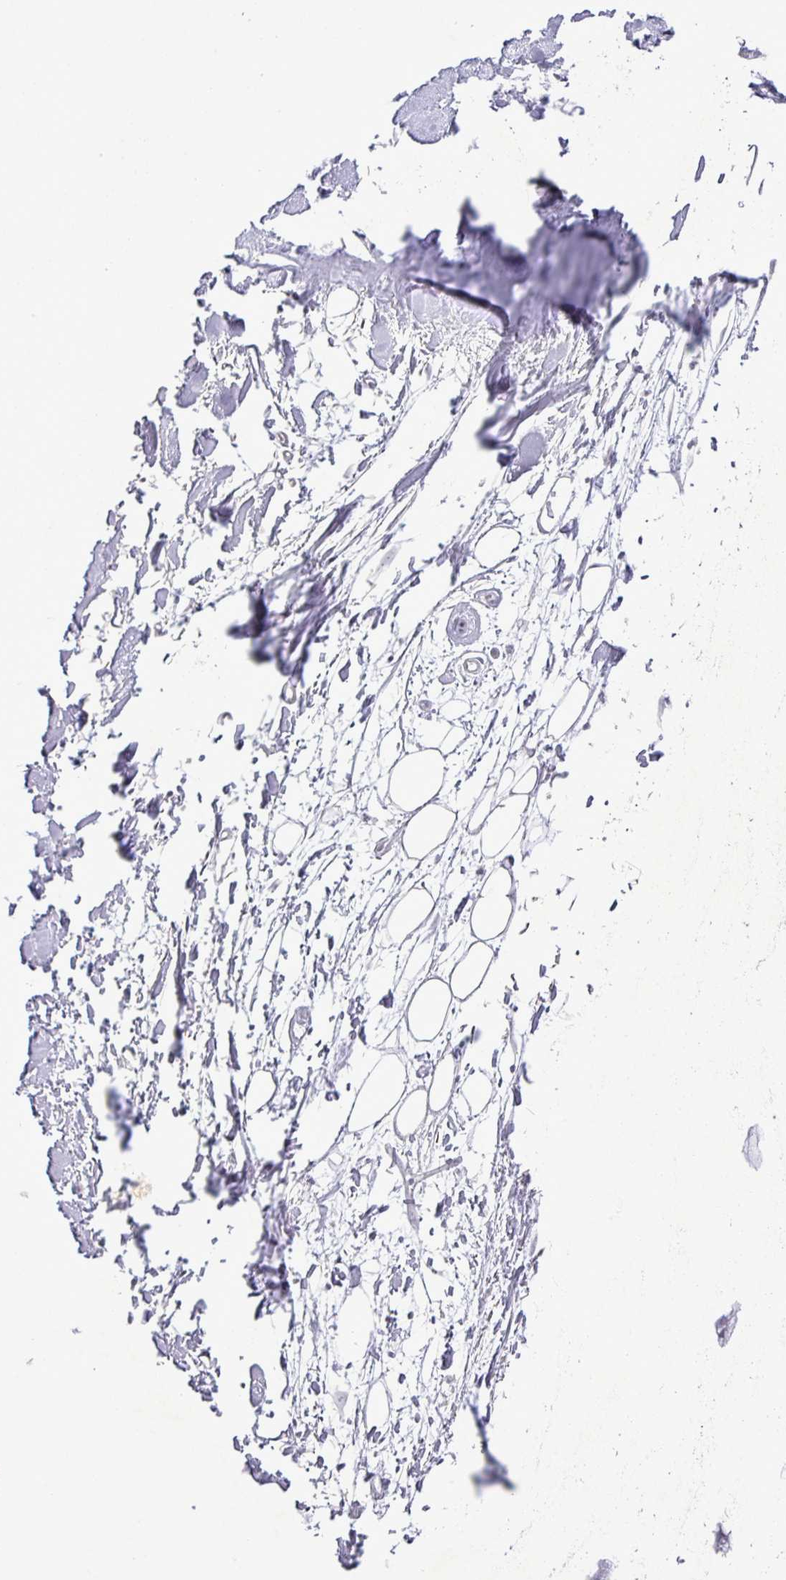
{"staining": {"intensity": "weak", "quantity": "<25%", "location": "cytoplasmic/membranous"}, "tissue": "adipose tissue", "cell_type": "Adipocytes", "image_type": "normal", "snomed": [{"axis": "morphology", "description": "Normal tissue, NOS"}, {"axis": "topography", "description": "Cartilage tissue"}], "caption": "This micrograph is of unremarkable adipose tissue stained with immunohistochemistry to label a protein in brown with the nuclei are counter-stained blue. There is no positivity in adipocytes.", "gene": "PCDH1", "patient": {"sex": "male", "age": 57}}